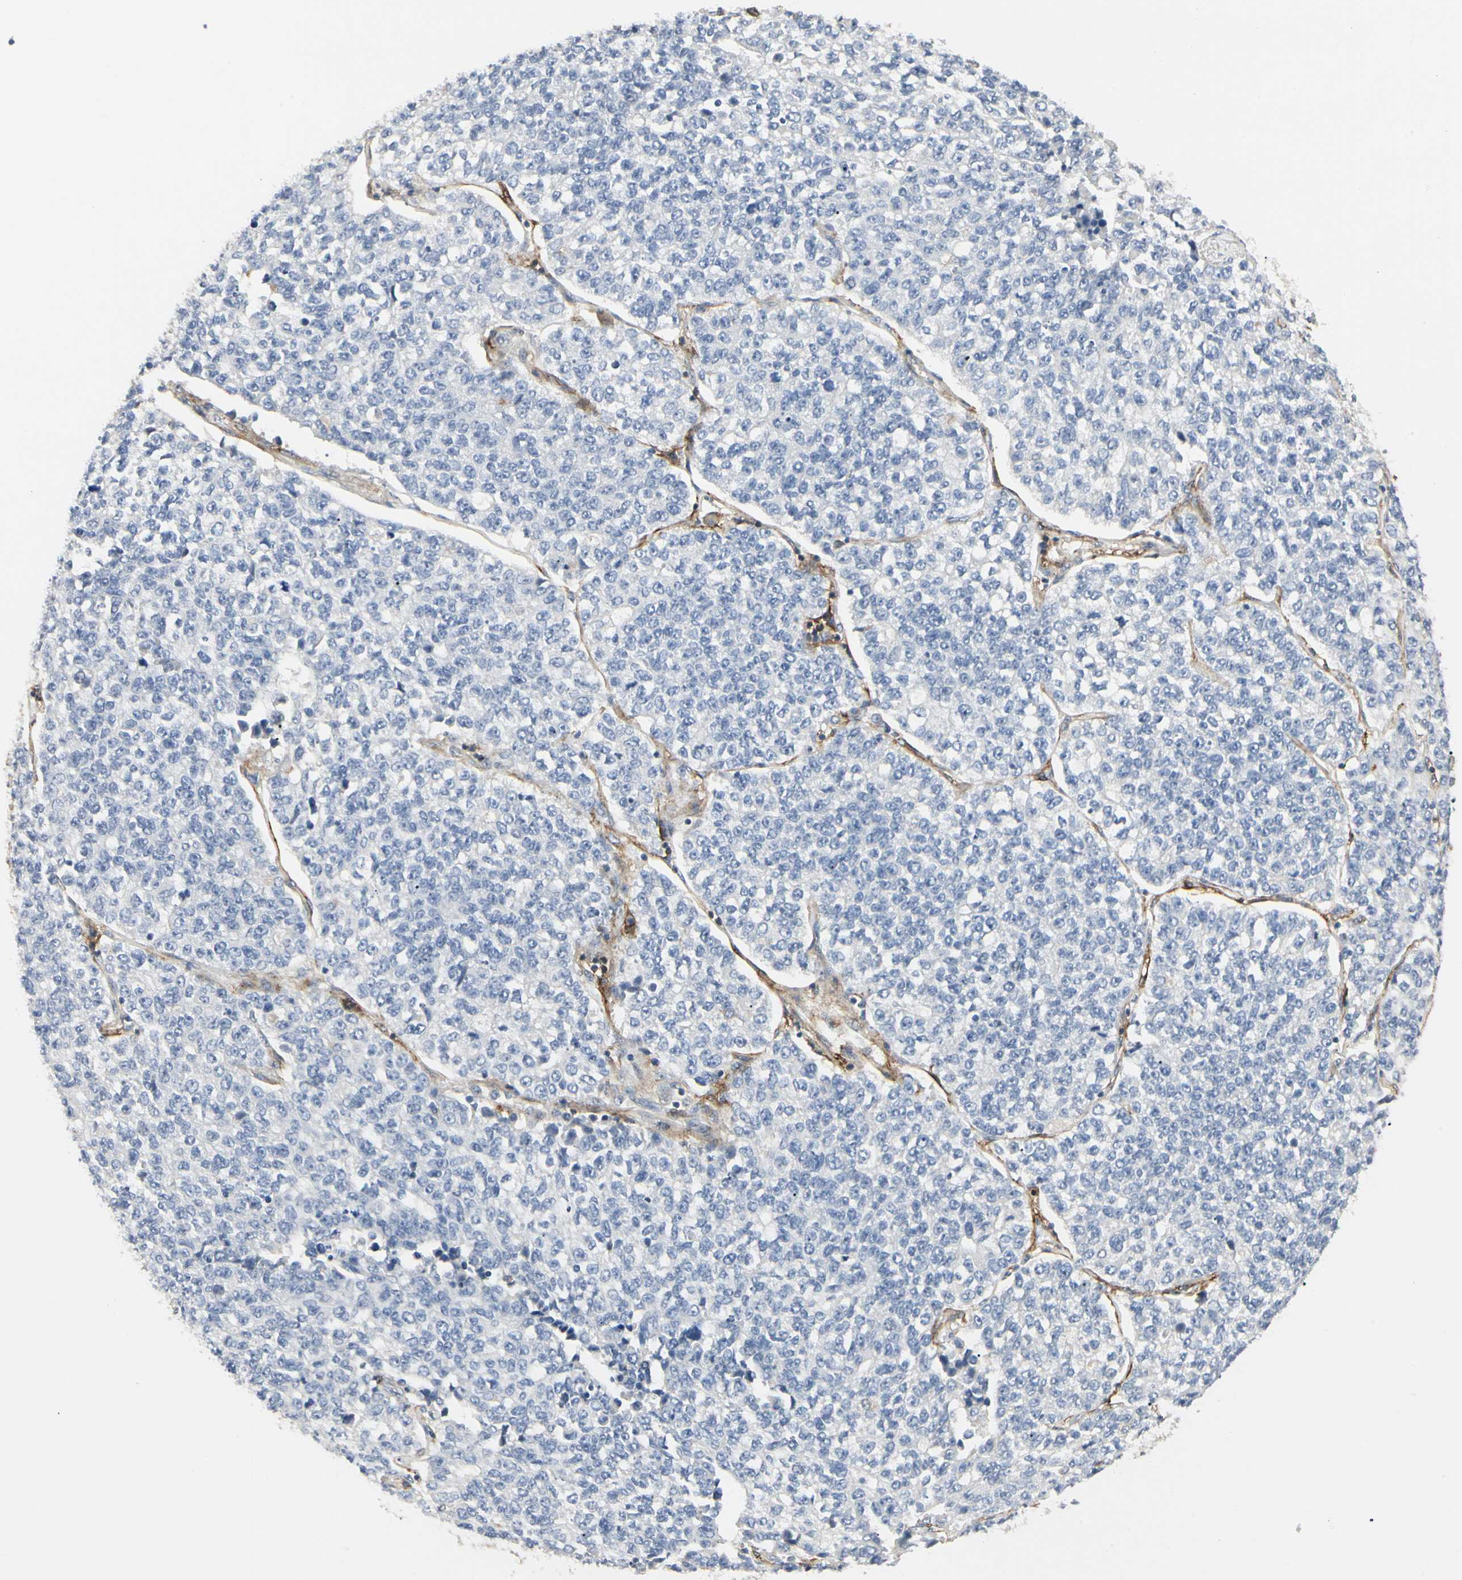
{"staining": {"intensity": "negative", "quantity": "none", "location": "none"}, "tissue": "lung cancer", "cell_type": "Tumor cells", "image_type": "cancer", "snomed": [{"axis": "morphology", "description": "Adenocarcinoma, NOS"}, {"axis": "topography", "description": "Lung"}], "caption": "A histopathology image of human lung adenocarcinoma is negative for staining in tumor cells.", "gene": "GGT5", "patient": {"sex": "male", "age": 49}}